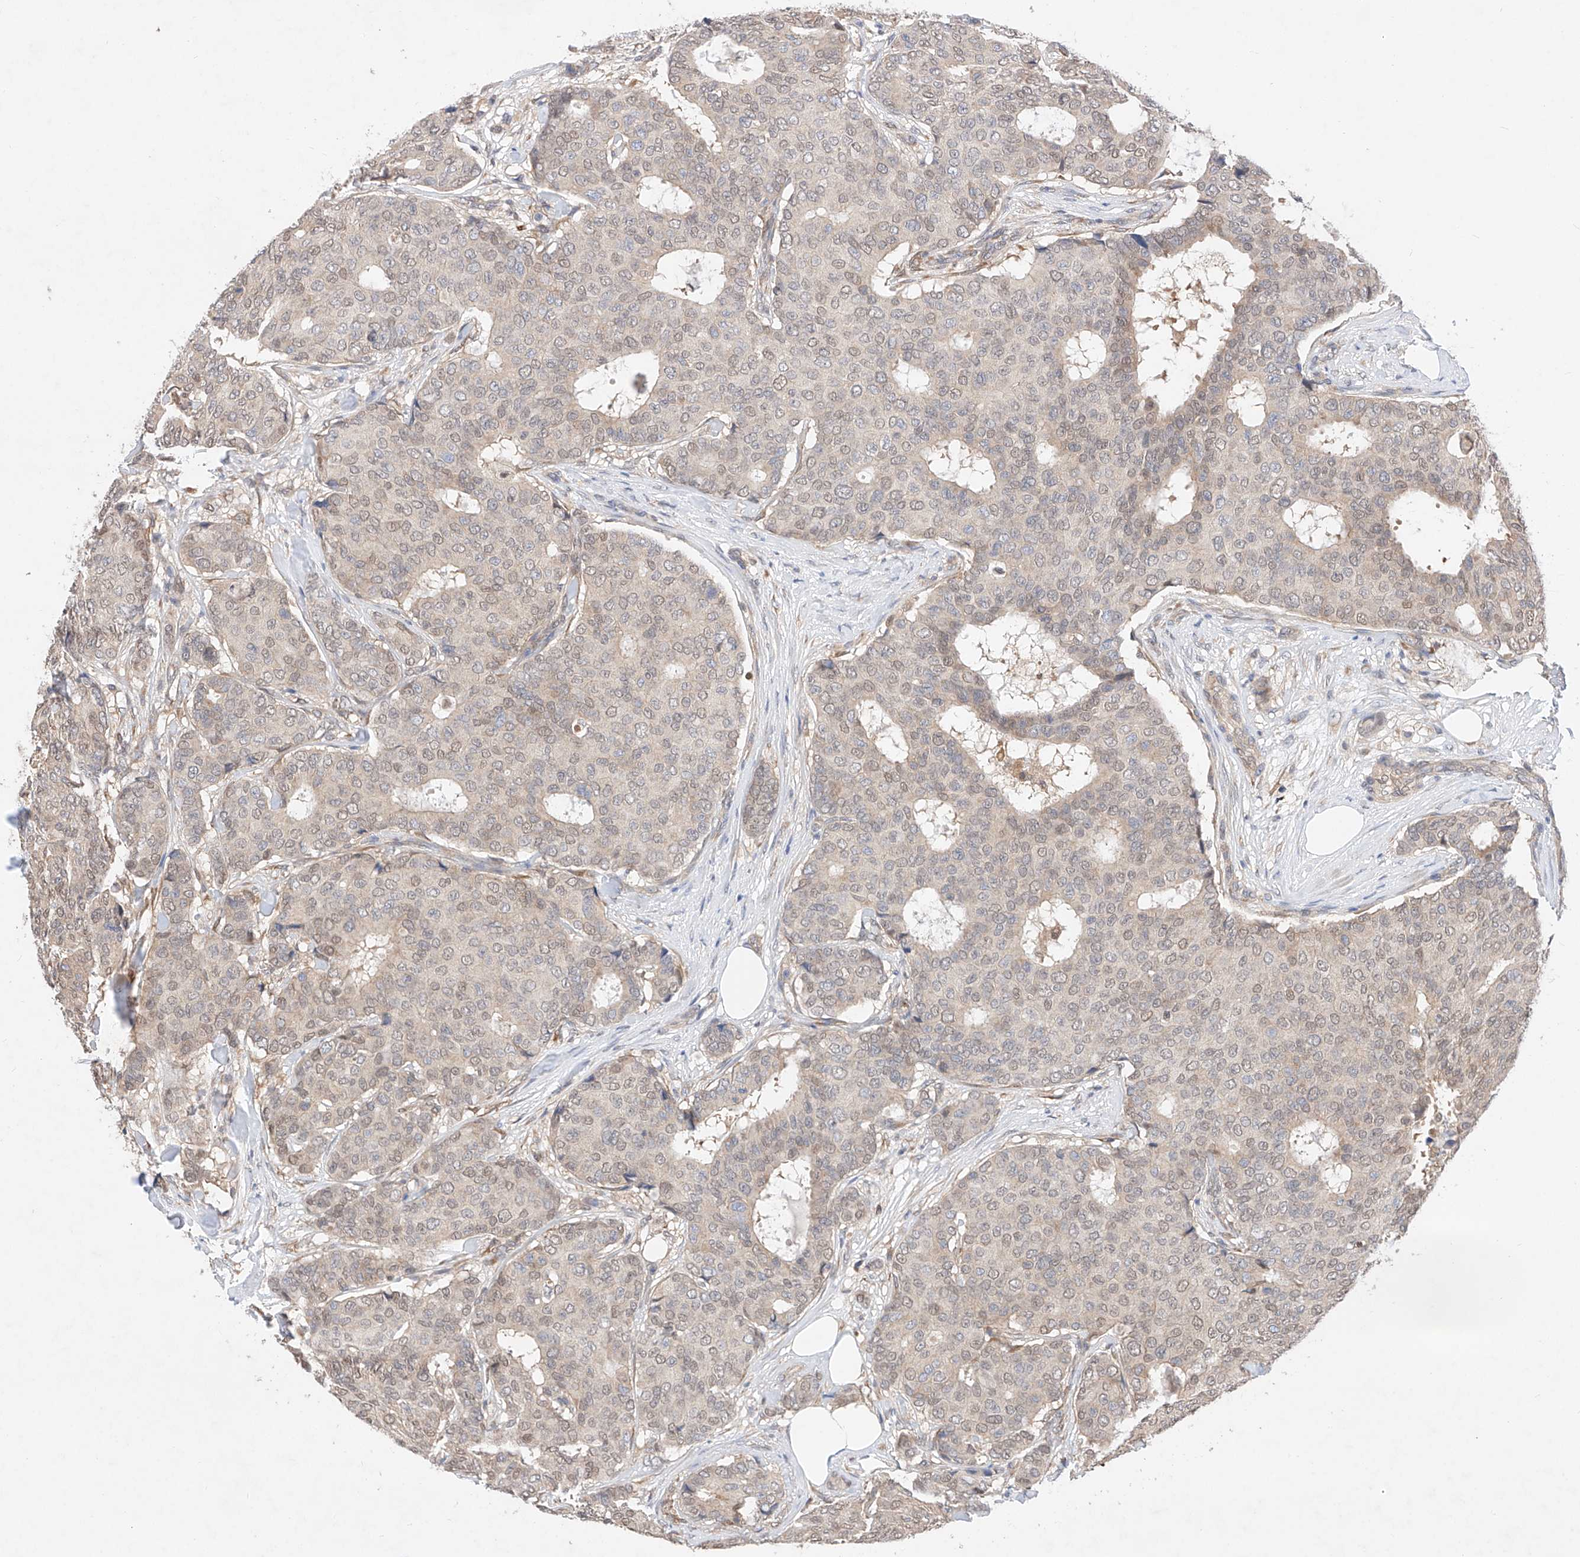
{"staining": {"intensity": "weak", "quantity": "25%-75%", "location": "nuclear"}, "tissue": "breast cancer", "cell_type": "Tumor cells", "image_type": "cancer", "snomed": [{"axis": "morphology", "description": "Duct carcinoma"}, {"axis": "topography", "description": "Breast"}], "caption": "The image displays a brown stain indicating the presence of a protein in the nuclear of tumor cells in breast intraductal carcinoma.", "gene": "ZSCAN4", "patient": {"sex": "female", "age": 75}}